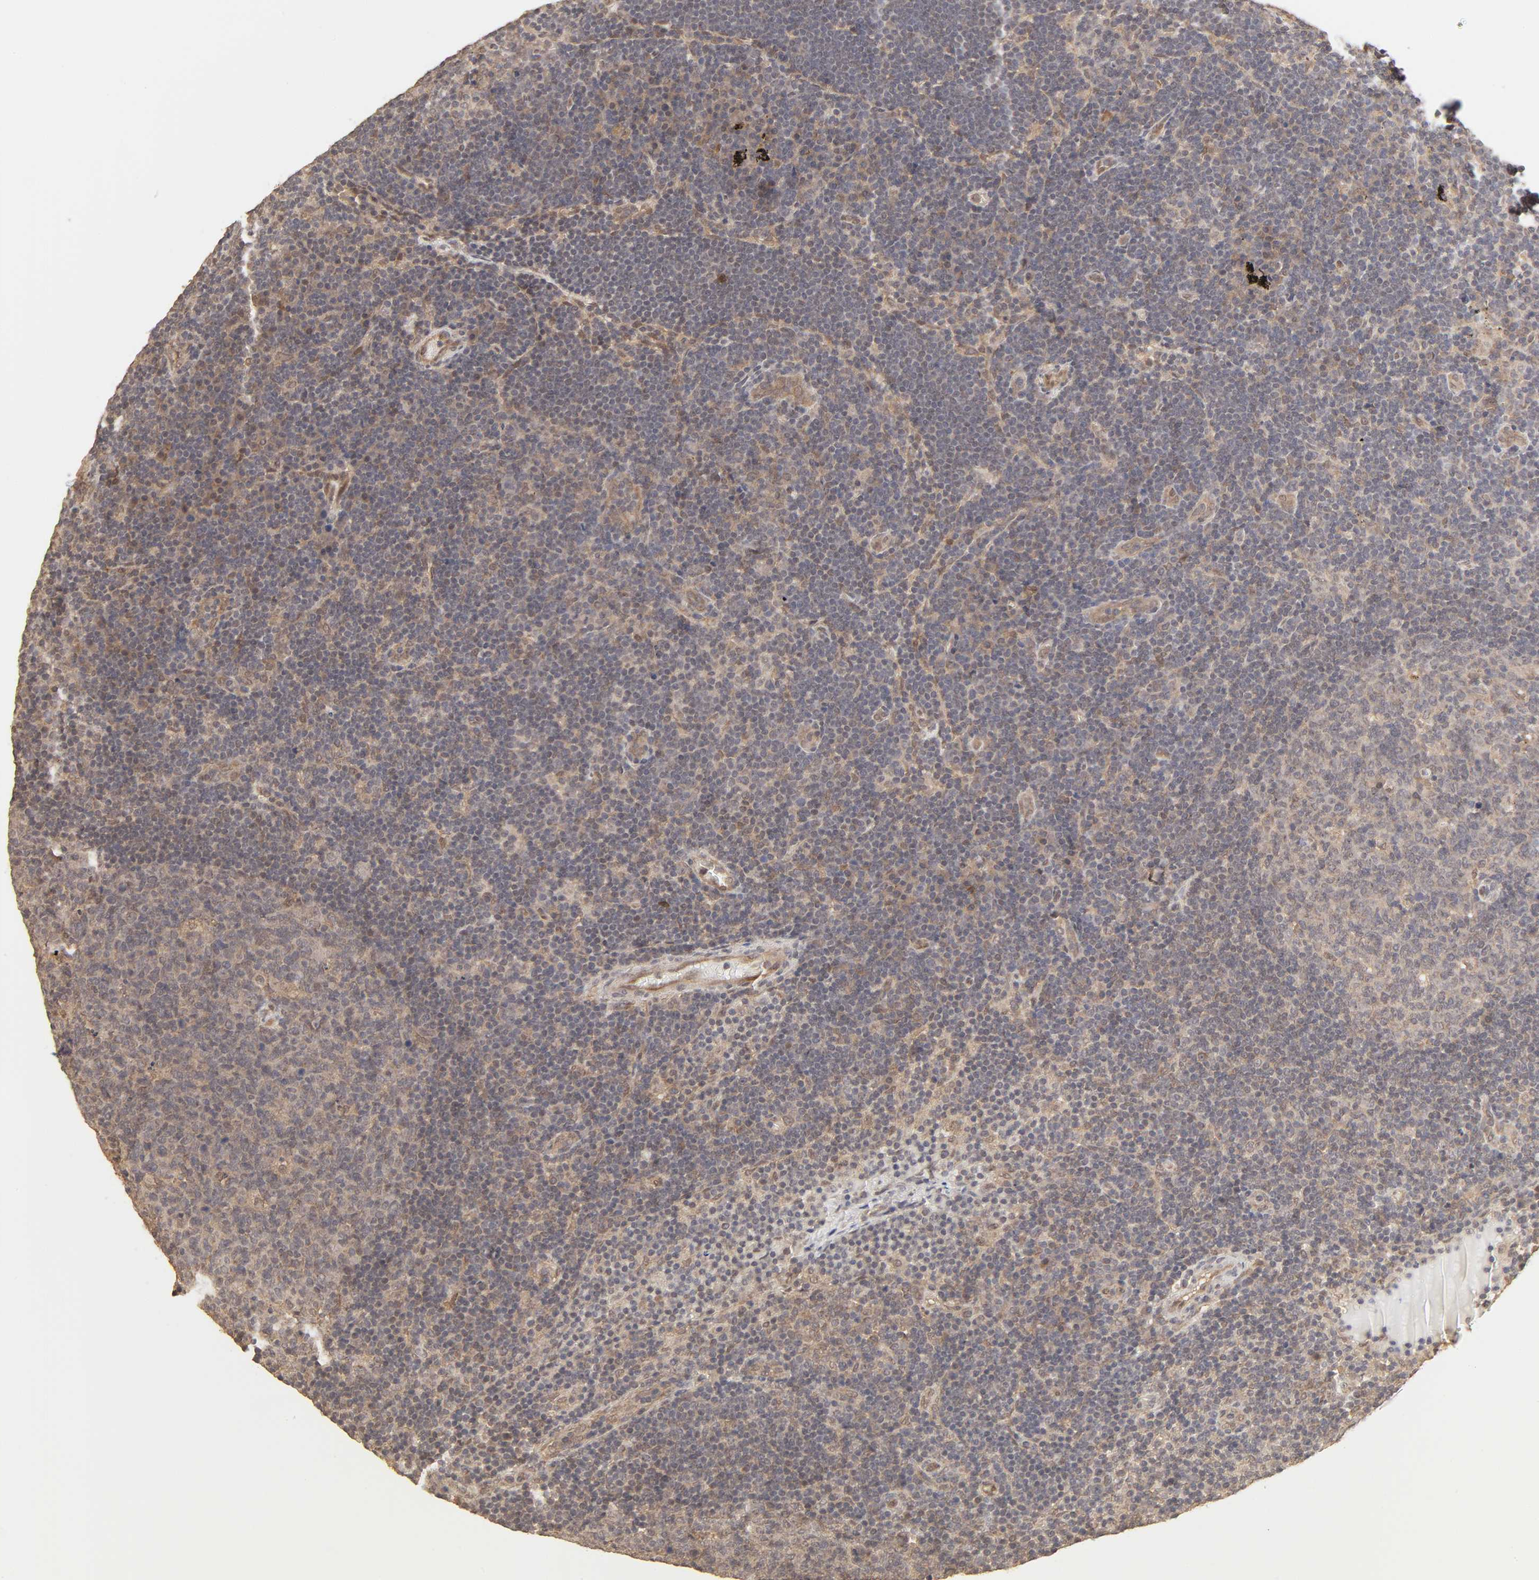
{"staining": {"intensity": "moderate", "quantity": ">75%", "location": "cytoplasmic/membranous"}, "tissue": "lymph node", "cell_type": "Germinal center cells", "image_type": "normal", "snomed": [{"axis": "morphology", "description": "Normal tissue, NOS"}, {"axis": "morphology", "description": "Squamous cell carcinoma, metastatic, NOS"}, {"axis": "topography", "description": "Lymph node"}], "caption": "The photomicrograph exhibits staining of unremarkable lymph node, revealing moderate cytoplasmic/membranous protein positivity (brown color) within germinal center cells.", "gene": "MAPK1", "patient": {"sex": "female", "age": 53}}